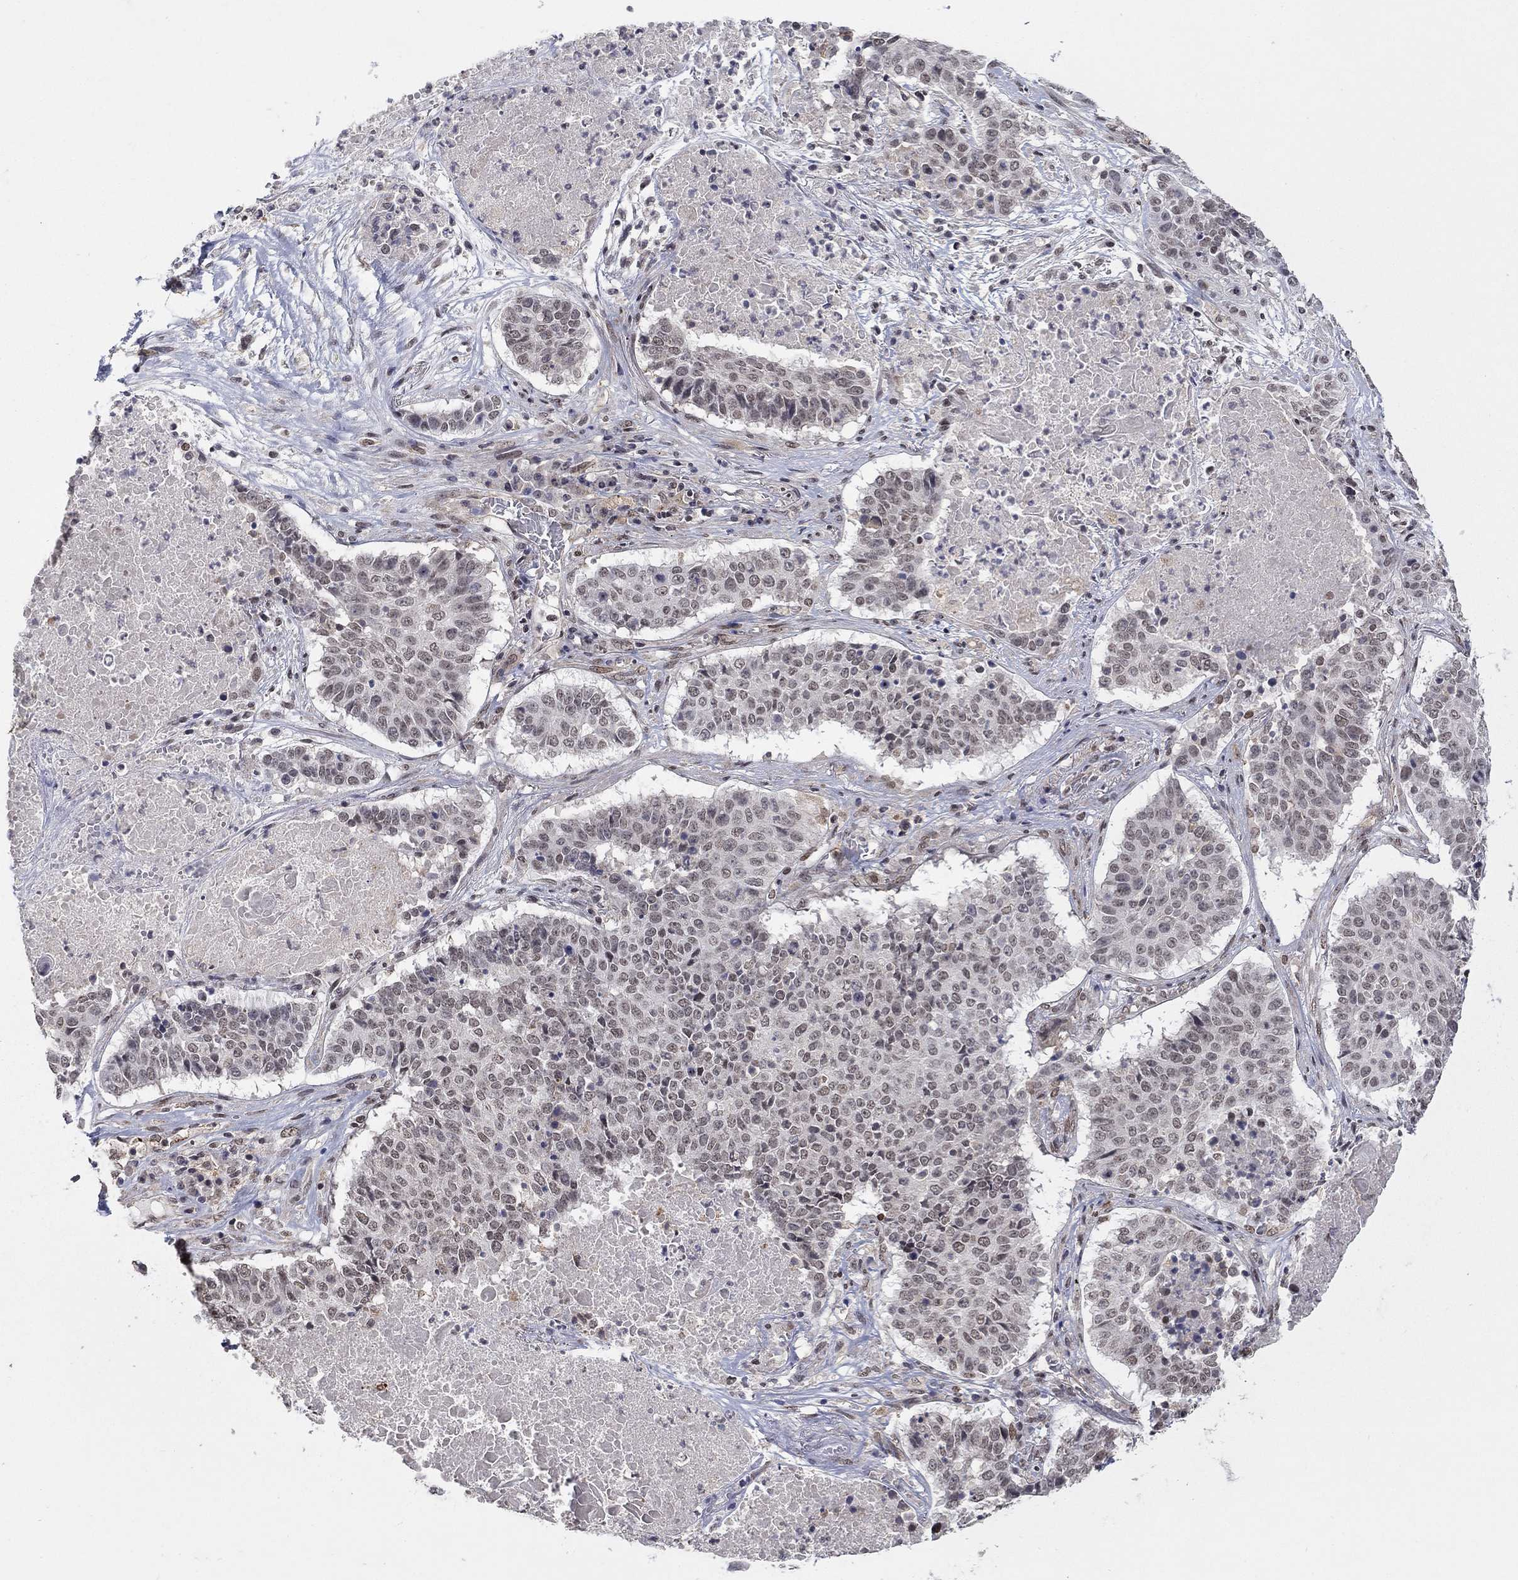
{"staining": {"intensity": "negative", "quantity": "none", "location": "none"}, "tissue": "lung cancer", "cell_type": "Tumor cells", "image_type": "cancer", "snomed": [{"axis": "morphology", "description": "Squamous cell carcinoma, NOS"}, {"axis": "topography", "description": "Lung"}], "caption": "The histopathology image reveals no staining of tumor cells in lung cancer.", "gene": "GRIA3", "patient": {"sex": "male", "age": 64}}